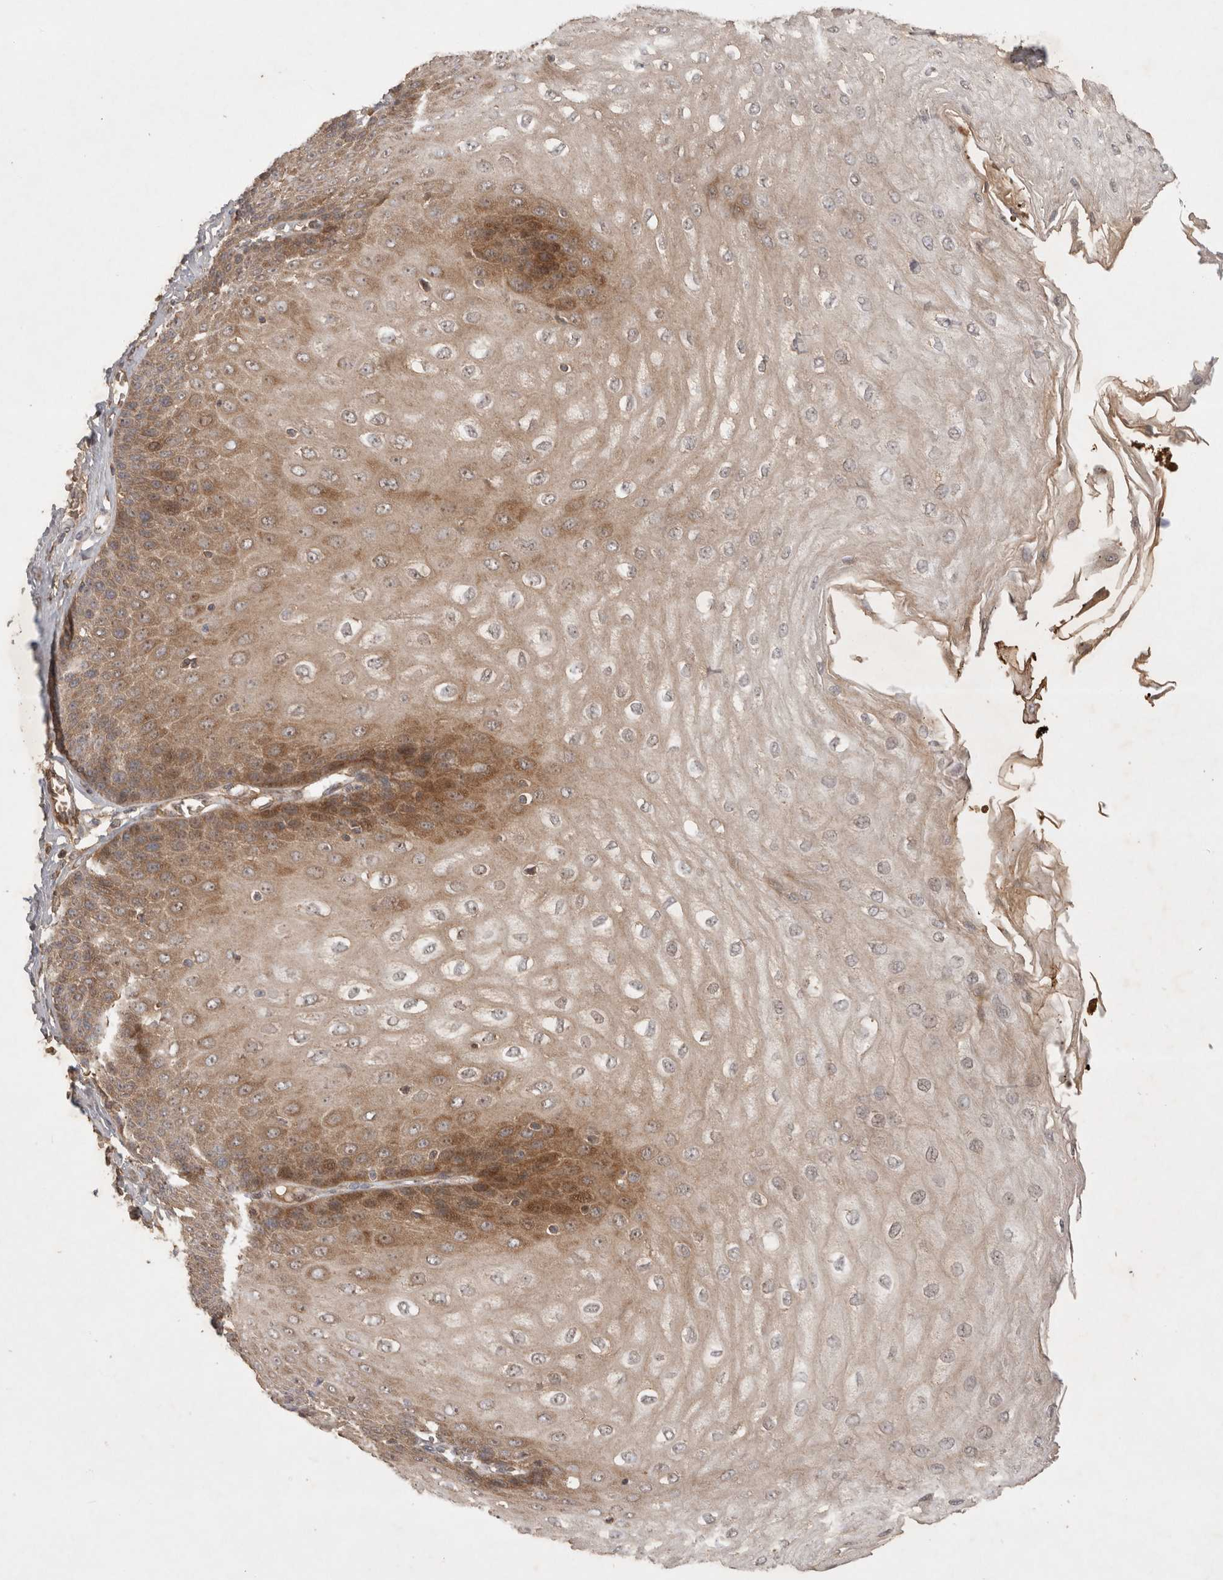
{"staining": {"intensity": "moderate", "quantity": ">75%", "location": "cytoplasmic/membranous"}, "tissue": "esophagus", "cell_type": "Squamous epithelial cells", "image_type": "normal", "snomed": [{"axis": "morphology", "description": "Normal tissue, NOS"}, {"axis": "topography", "description": "Esophagus"}], "caption": "Unremarkable esophagus shows moderate cytoplasmic/membranous staining in approximately >75% of squamous epithelial cells (Stains: DAB in brown, nuclei in blue, Microscopy: brightfield microscopy at high magnification)..", "gene": "FAM221A", "patient": {"sex": "male", "age": 60}}